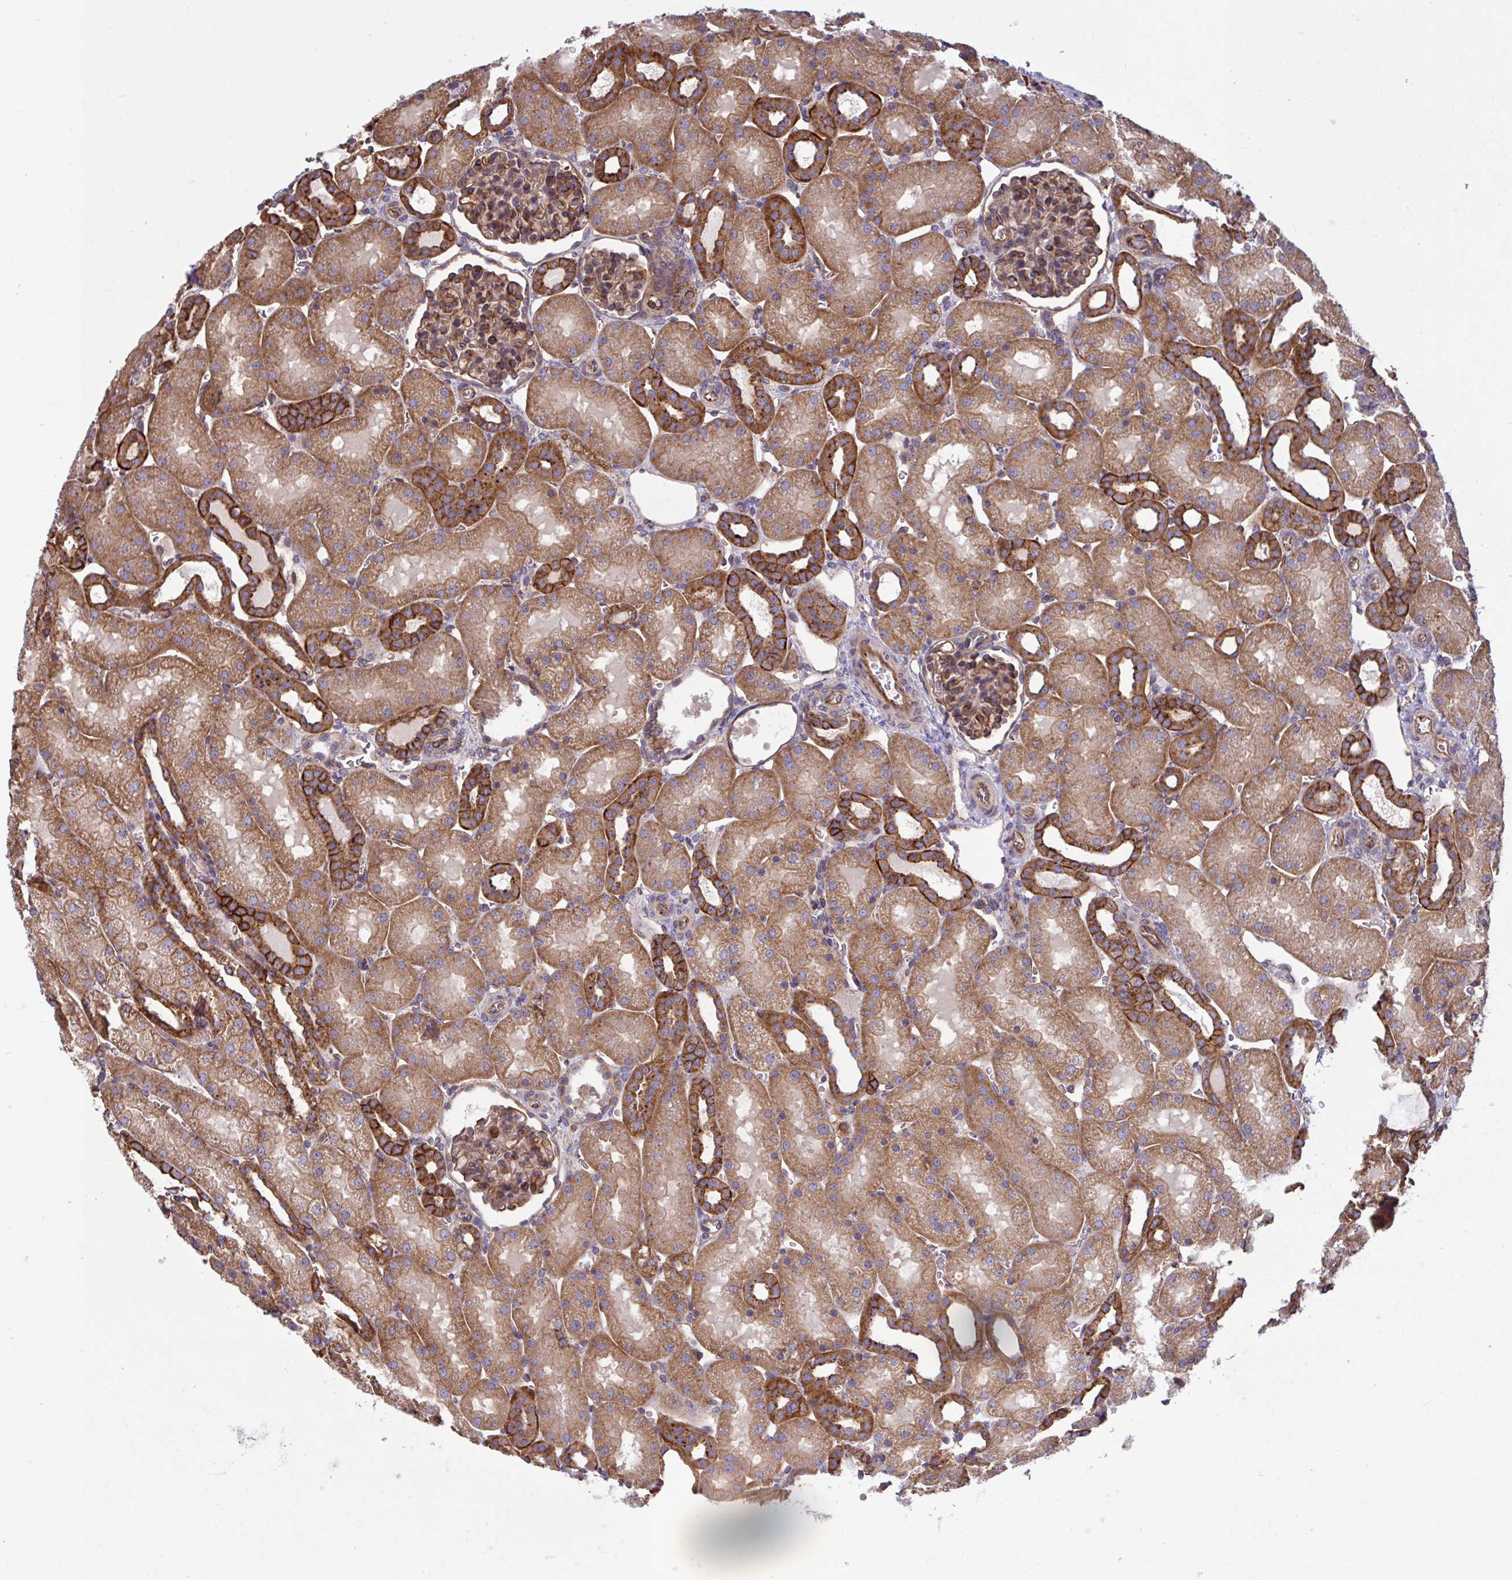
{"staining": {"intensity": "moderate", "quantity": ">75%", "location": "cytoplasmic/membranous"}, "tissue": "kidney", "cell_type": "Cells in glomeruli", "image_type": "normal", "snomed": [{"axis": "morphology", "description": "Normal tissue, NOS"}, {"axis": "topography", "description": "Kidney"}], "caption": "Benign kidney reveals moderate cytoplasmic/membranous positivity in about >75% of cells in glomeruli, visualized by immunohistochemistry.", "gene": "C4orf36", "patient": {"sex": "male", "age": 2}}